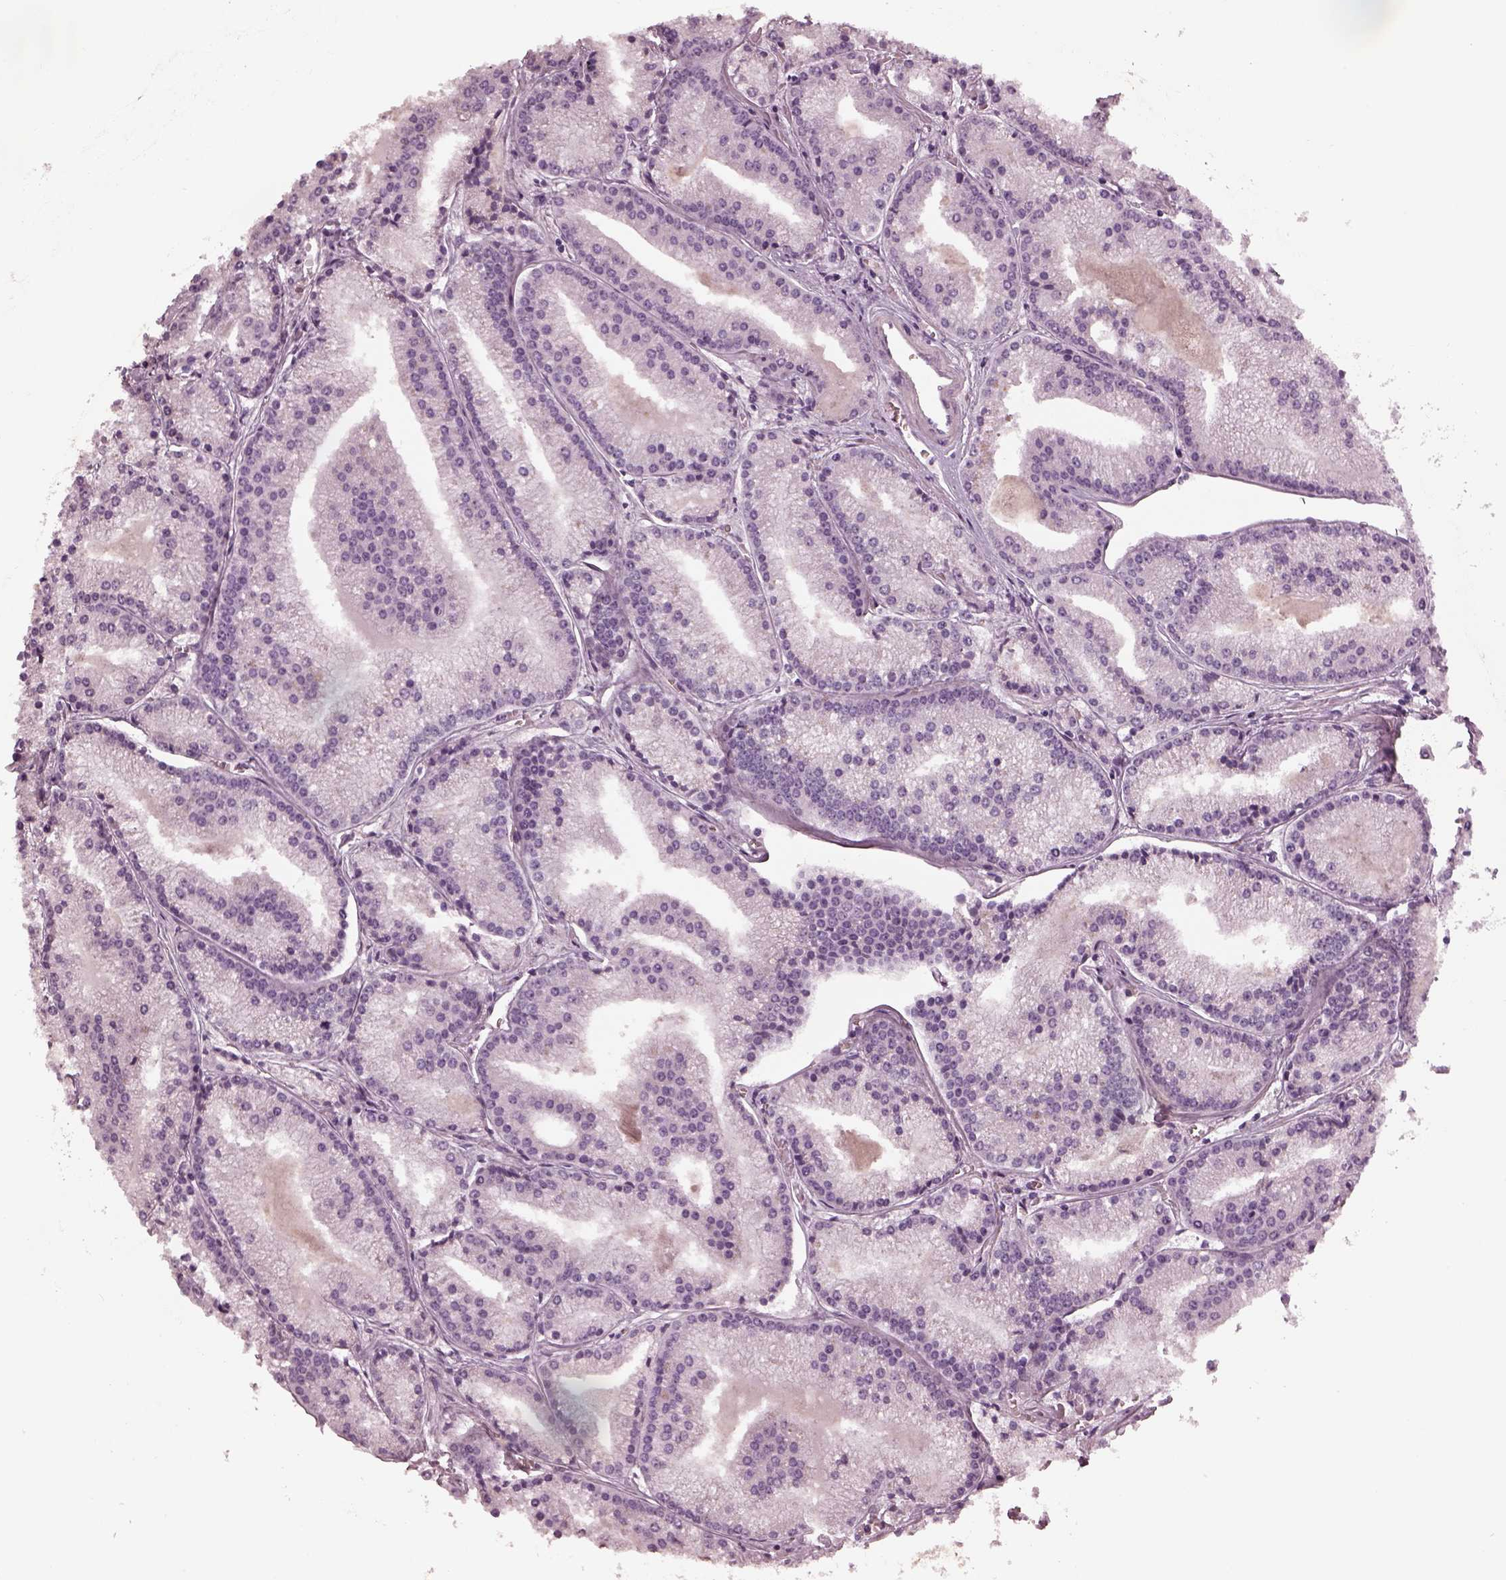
{"staining": {"intensity": "negative", "quantity": "none", "location": "none"}, "tissue": "prostate cancer", "cell_type": "Tumor cells", "image_type": "cancer", "snomed": [{"axis": "morphology", "description": "Adenocarcinoma, NOS"}, {"axis": "topography", "description": "Prostate"}], "caption": "Tumor cells show no significant protein staining in prostate cancer.", "gene": "MIA", "patient": {"sex": "male", "age": 72}}